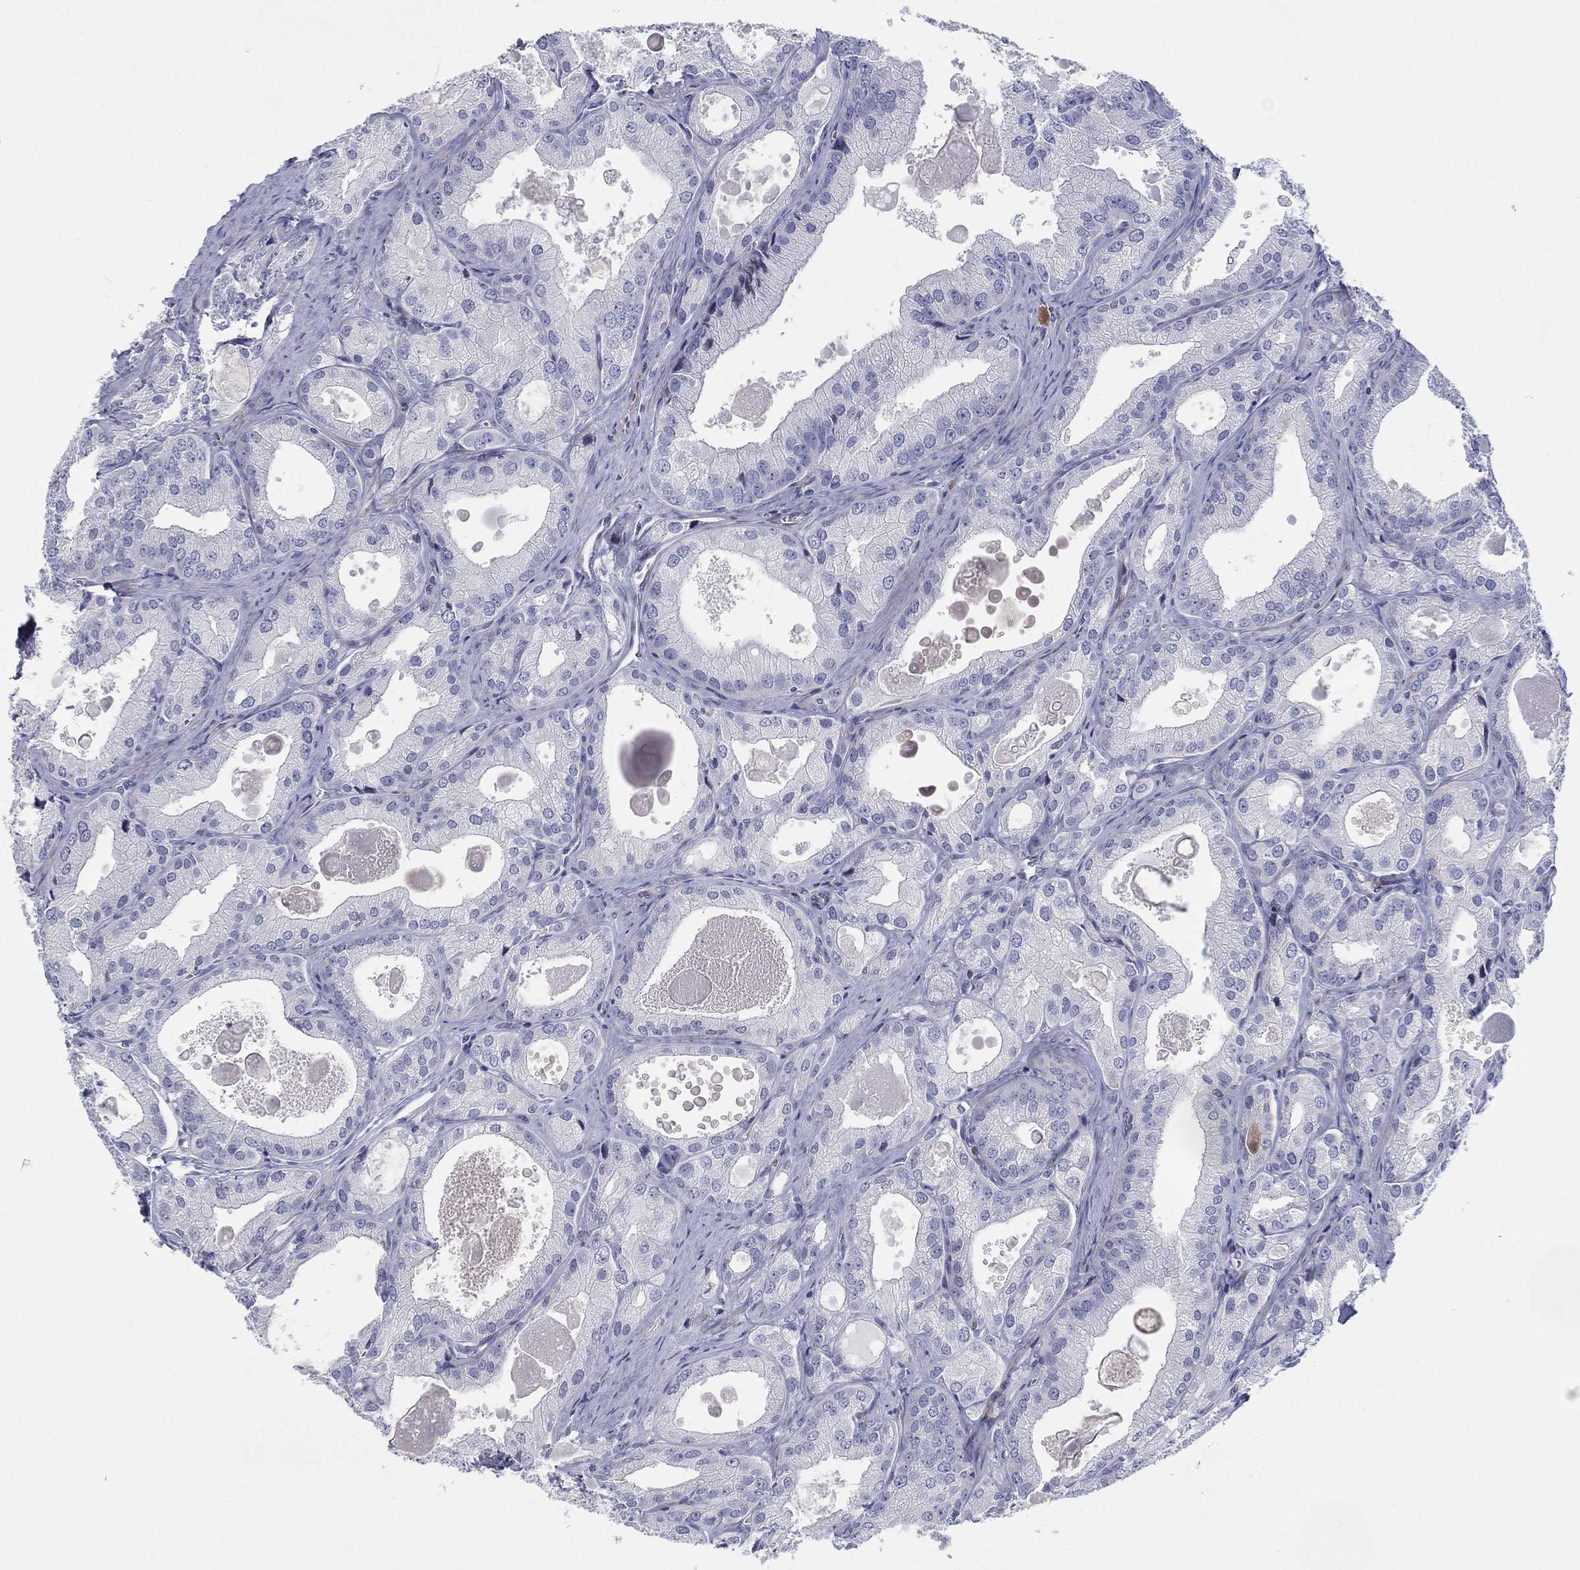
{"staining": {"intensity": "negative", "quantity": "none", "location": "none"}, "tissue": "prostate cancer", "cell_type": "Tumor cells", "image_type": "cancer", "snomed": [{"axis": "morphology", "description": "Adenocarcinoma, NOS"}, {"axis": "morphology", "description": "Adenocarcinoma, High grade"}, {"axis": "topography", "description": "Prostate"}], "caption": "The histopathology image exhibits no staining of tumor cells in prostate cancer (adenocarcinoma).", "gene": "ARHGAP36", "patient": {"sex": "male", "age": 70}}